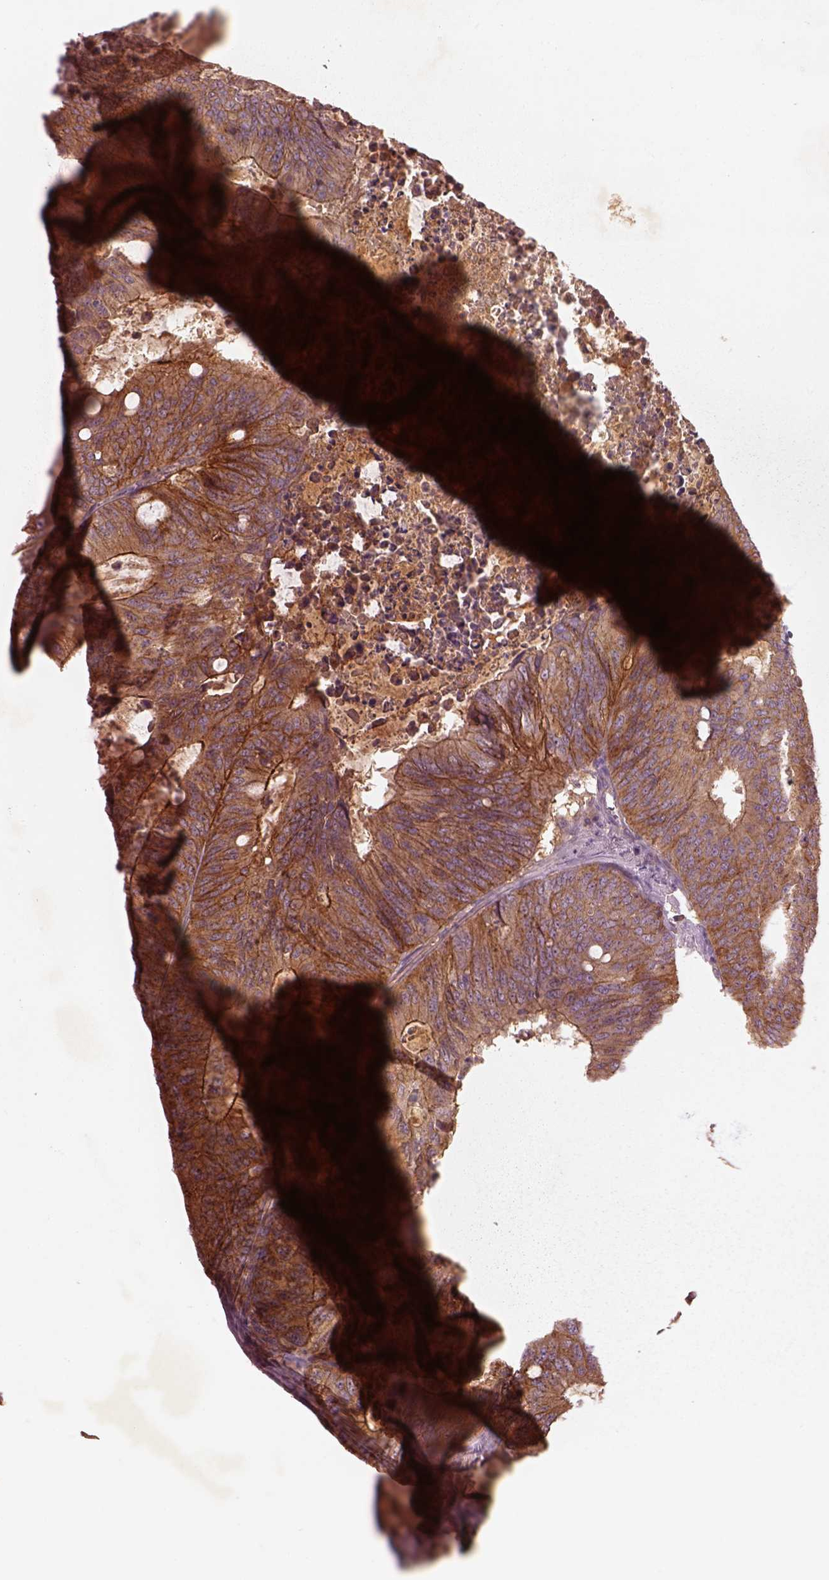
{"staining": {"intensity": "moderate", "quantity": ">75%", "location": "cytoplasmic/membranous"}, "tissue": "colorectal cancer", "cell_type": "Tumor cells", "image_type": "cancer", "snomed": [{"axis": "morphology", "description": "Adenocarcinoma, NOS"}, {"axis": "topography", "description": "Colon"}], "caption": "Human colorectal cancer (adenocarcinoma) stained for a protein (brown) exhibits moderate cytoplasmic/membranous positive positivity in approximately >75% of tumor cells.", "gene": "FAM234A", "patient": {"sex": "male", "age": 67}}